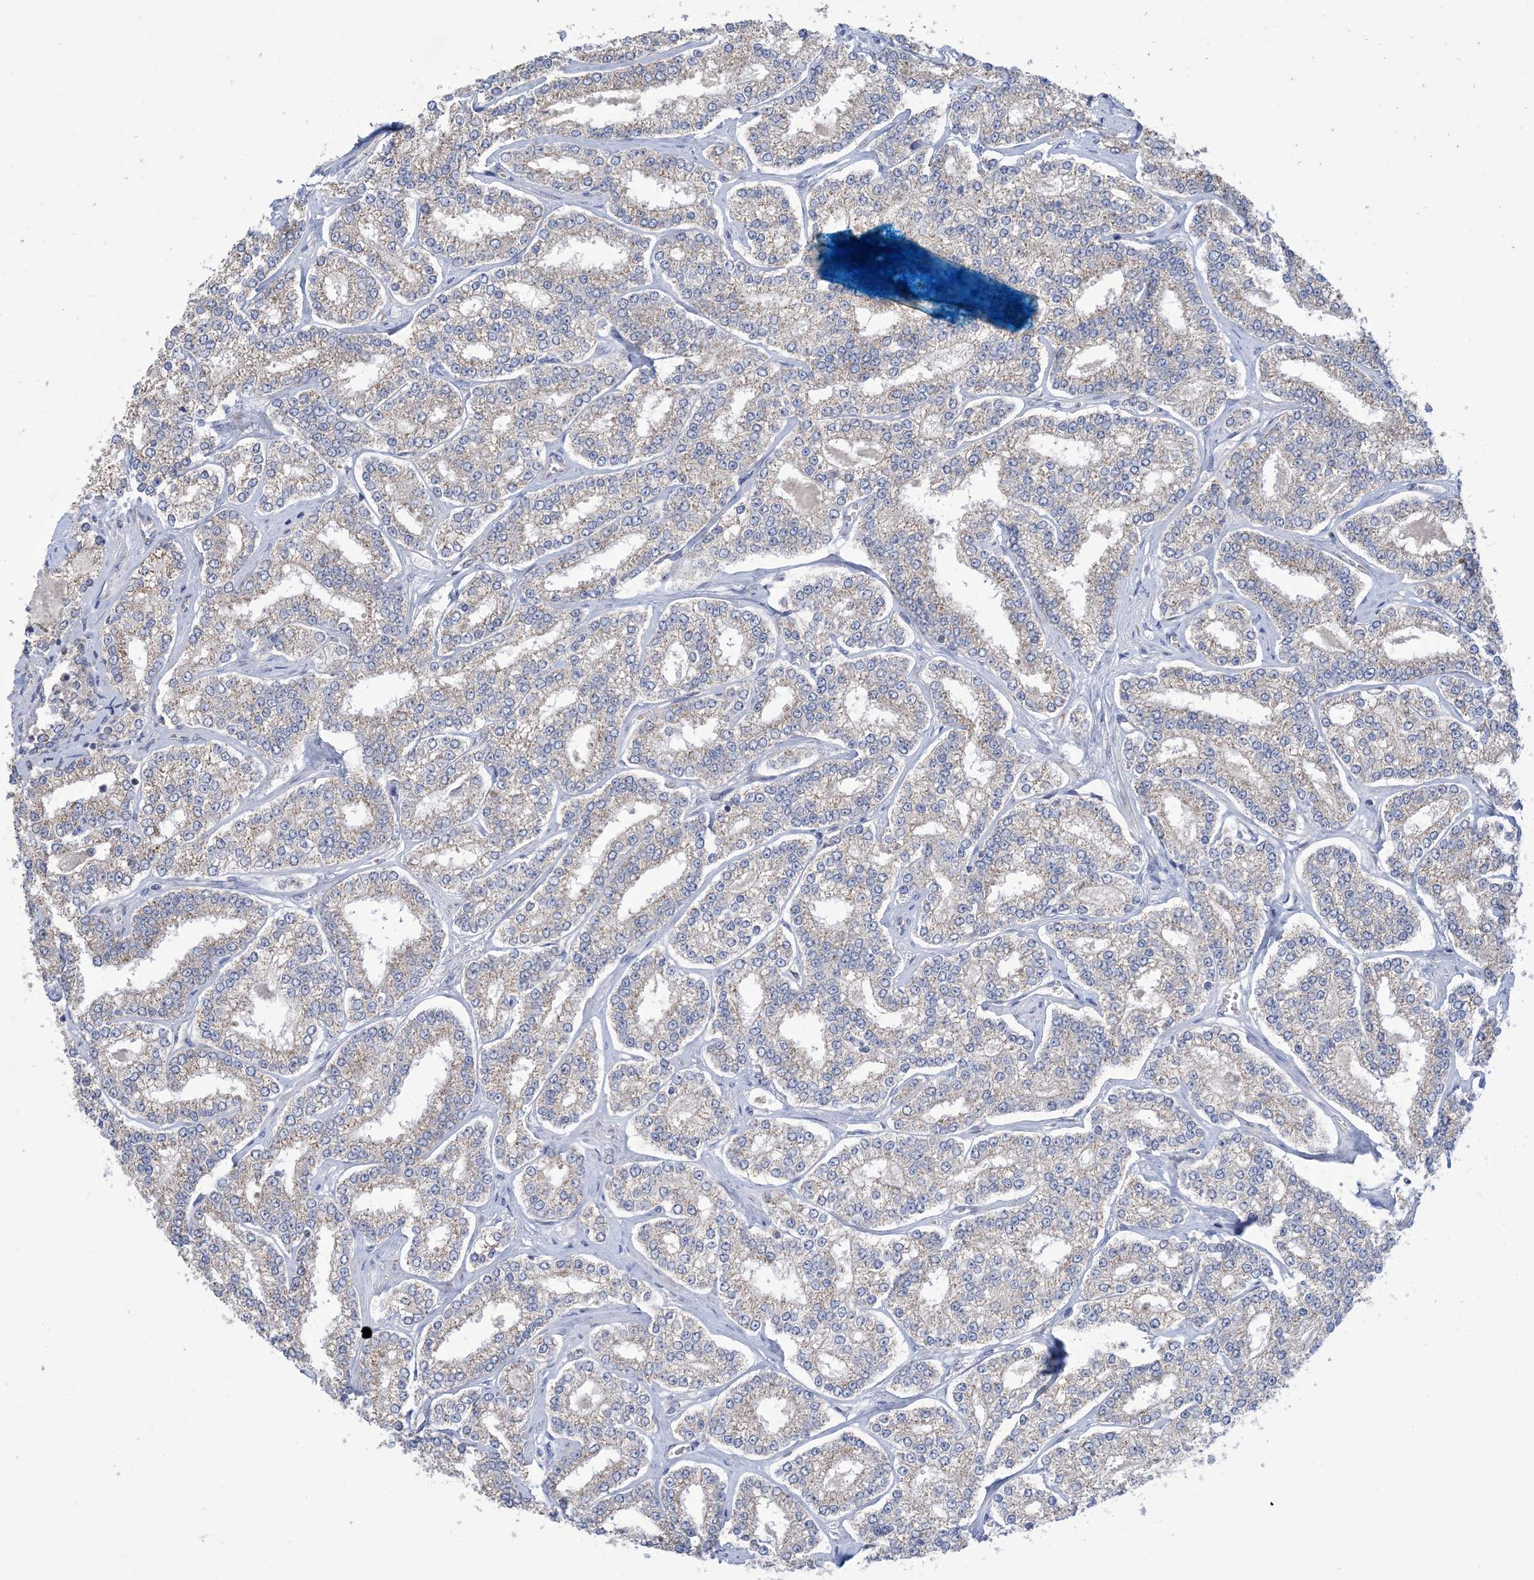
{"staining": {"intensity": "weak", "quantity": "25%-75%", "location": "cytoplasmic/membranous"}, "tissue": "prostate cancer", "cell_type": "Tumor cells", "image_type": "cancer", "snomed": [{"axis": "morphology", "description": "Normal tissue, NOS"}, {"axis": "morphology", "description": "Adenocarcinoma, High grade"}, {"axis": "topography", "description": "Prostate"}], "caption": "There is low levels of weak cytoplasmic/membranous expression in tumor cells of prostate cancer, as demonstrated by immunohistochemical staining (brown color).", "gene": "CLEC16A", "patient": {"sex": "male", "age": 83}}